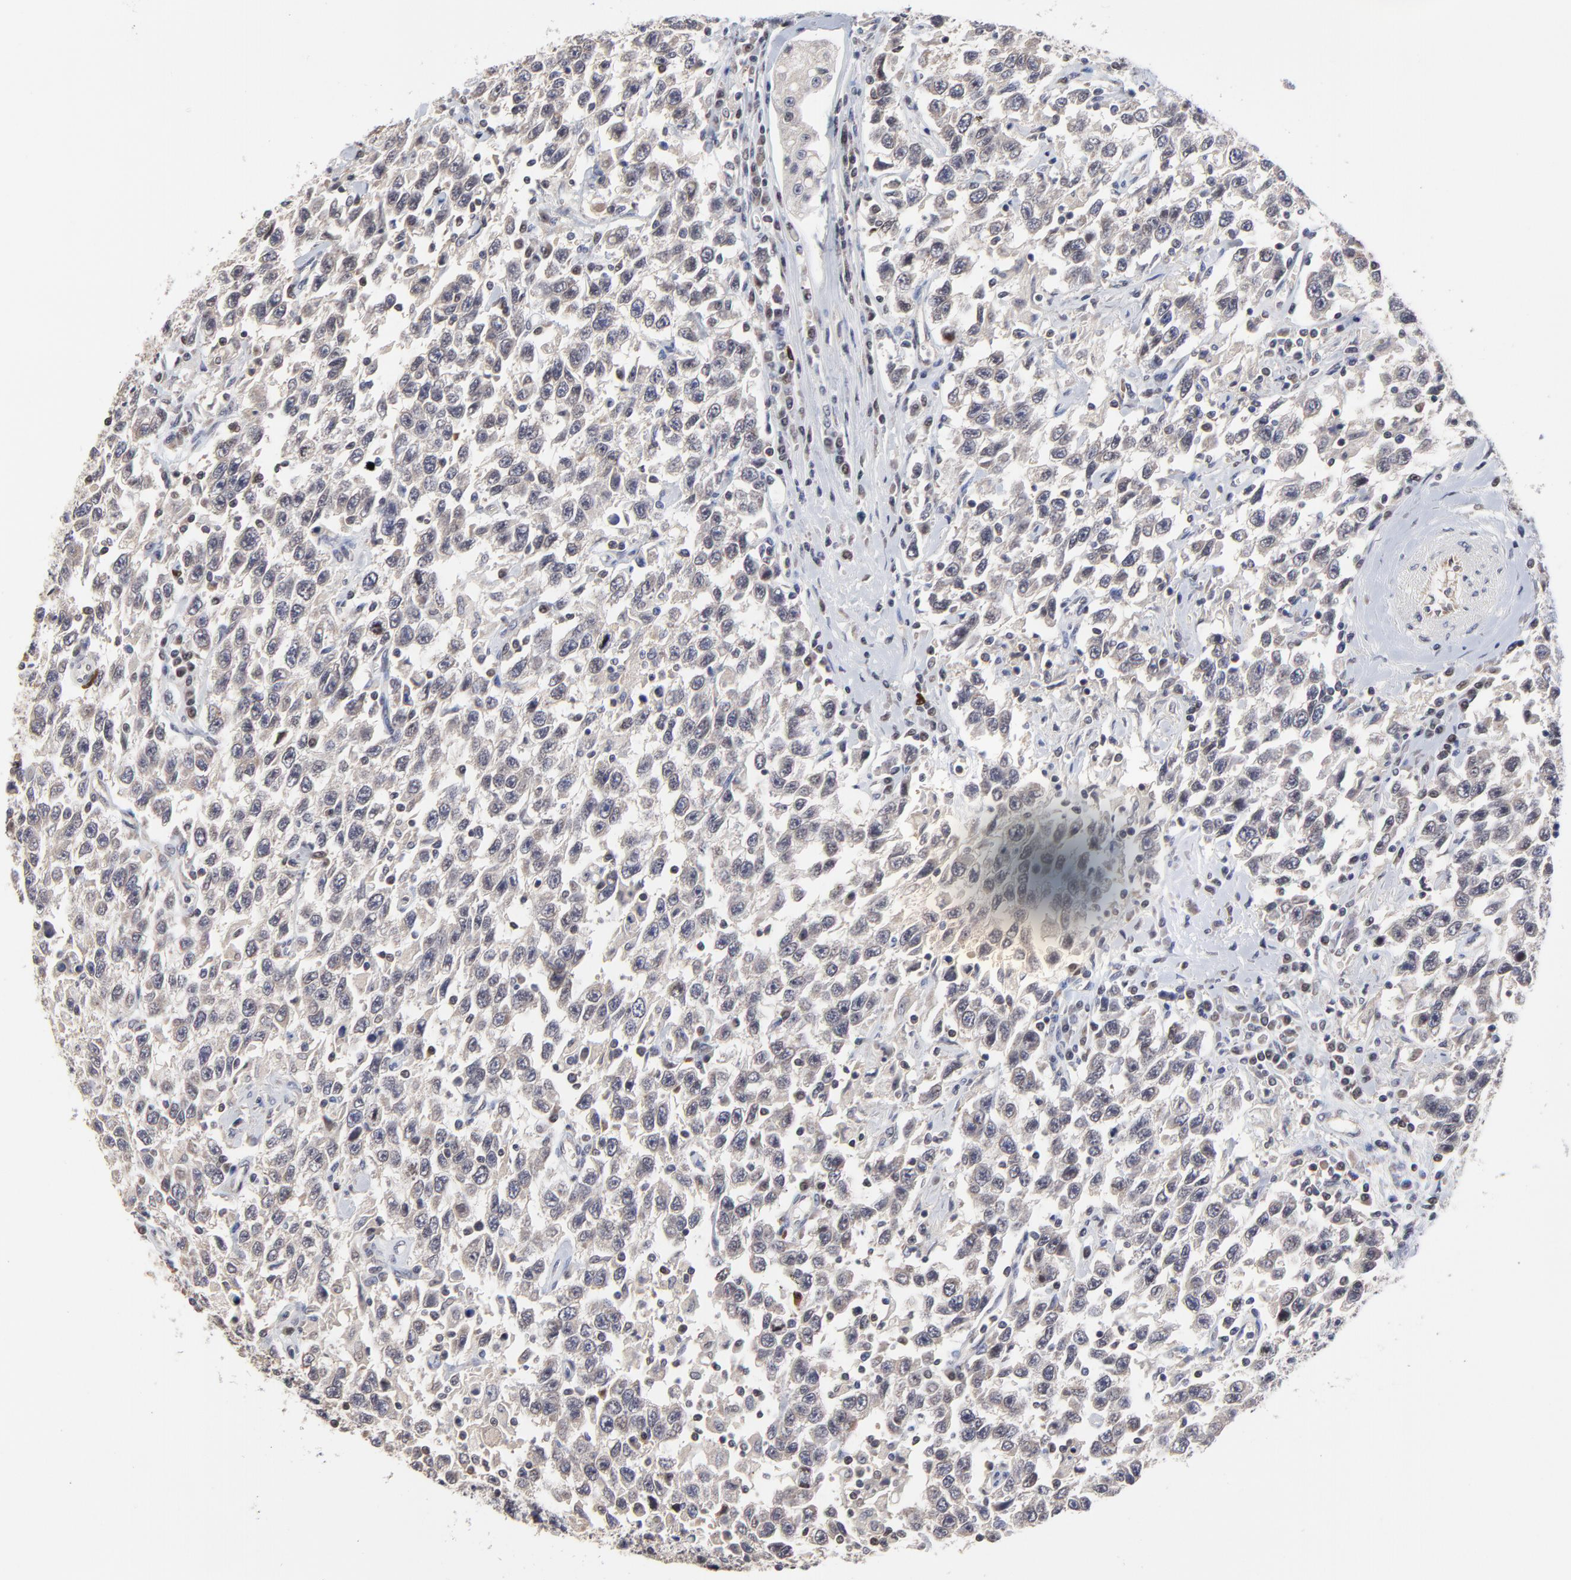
{"staining": {"intensity": "weak", "quantity": ">75%", "location": "cytoplasmic/membranous"}, "tissue": "testis cancer", "cell_type": "Tumor cells", "image_type": "cancer", "snomed": [{"axis": "morphology", "description": "Seminoma, NOS"}, {"axis": "topography", "description": "Testis"}], "caption": "Immunohistochemical staining of human seminoma (testis) displays low levels of weak cytoplasmic/membranous expression in about >75% of tumor cells. (DAB IHC, brown staining for protein, blue staining for nuclei).", "gene": "ZNF157", "patient": {"sex": "male", "age": 41}}